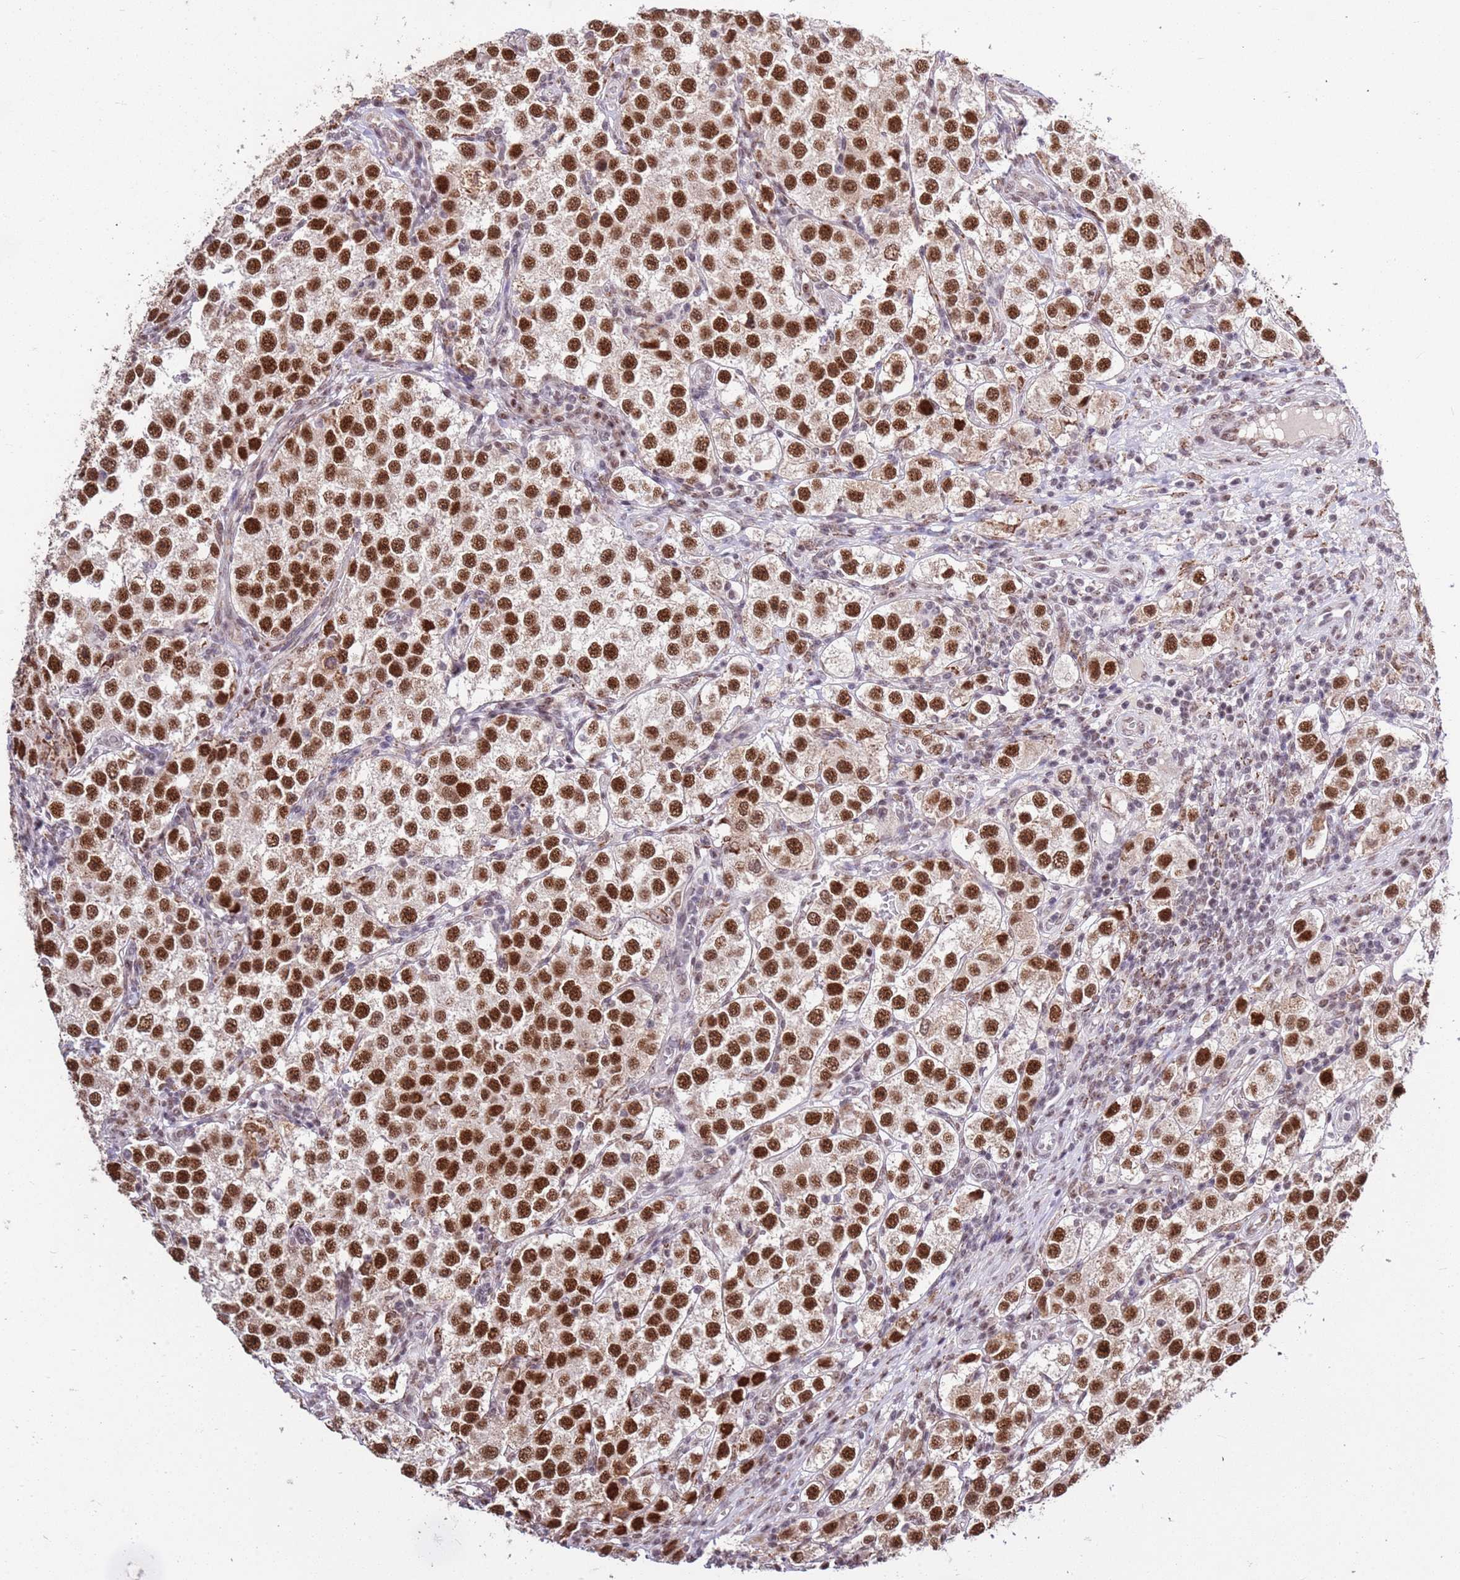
{"staining": {"intensity": "strong", "quantity": ">75%", "location": "nuclear"}, "tissue": "testis cancer", "cell_type": "Tumor cells", "image_type": "cancer", "snomed": [{"axis": "morphology", "description": "Seminoma, NOS"}, {"axis": "topography", "description": "Testis"}], "caption": "Protein expression analysis of testis cancer shows strong nuclear positivity in approximately >75% of tumor cells. (Brightfield microscopy of DAB IHC at high magnification).", "gene": "AKAP8L", "patient": {"sex": "male", "age": 37}}